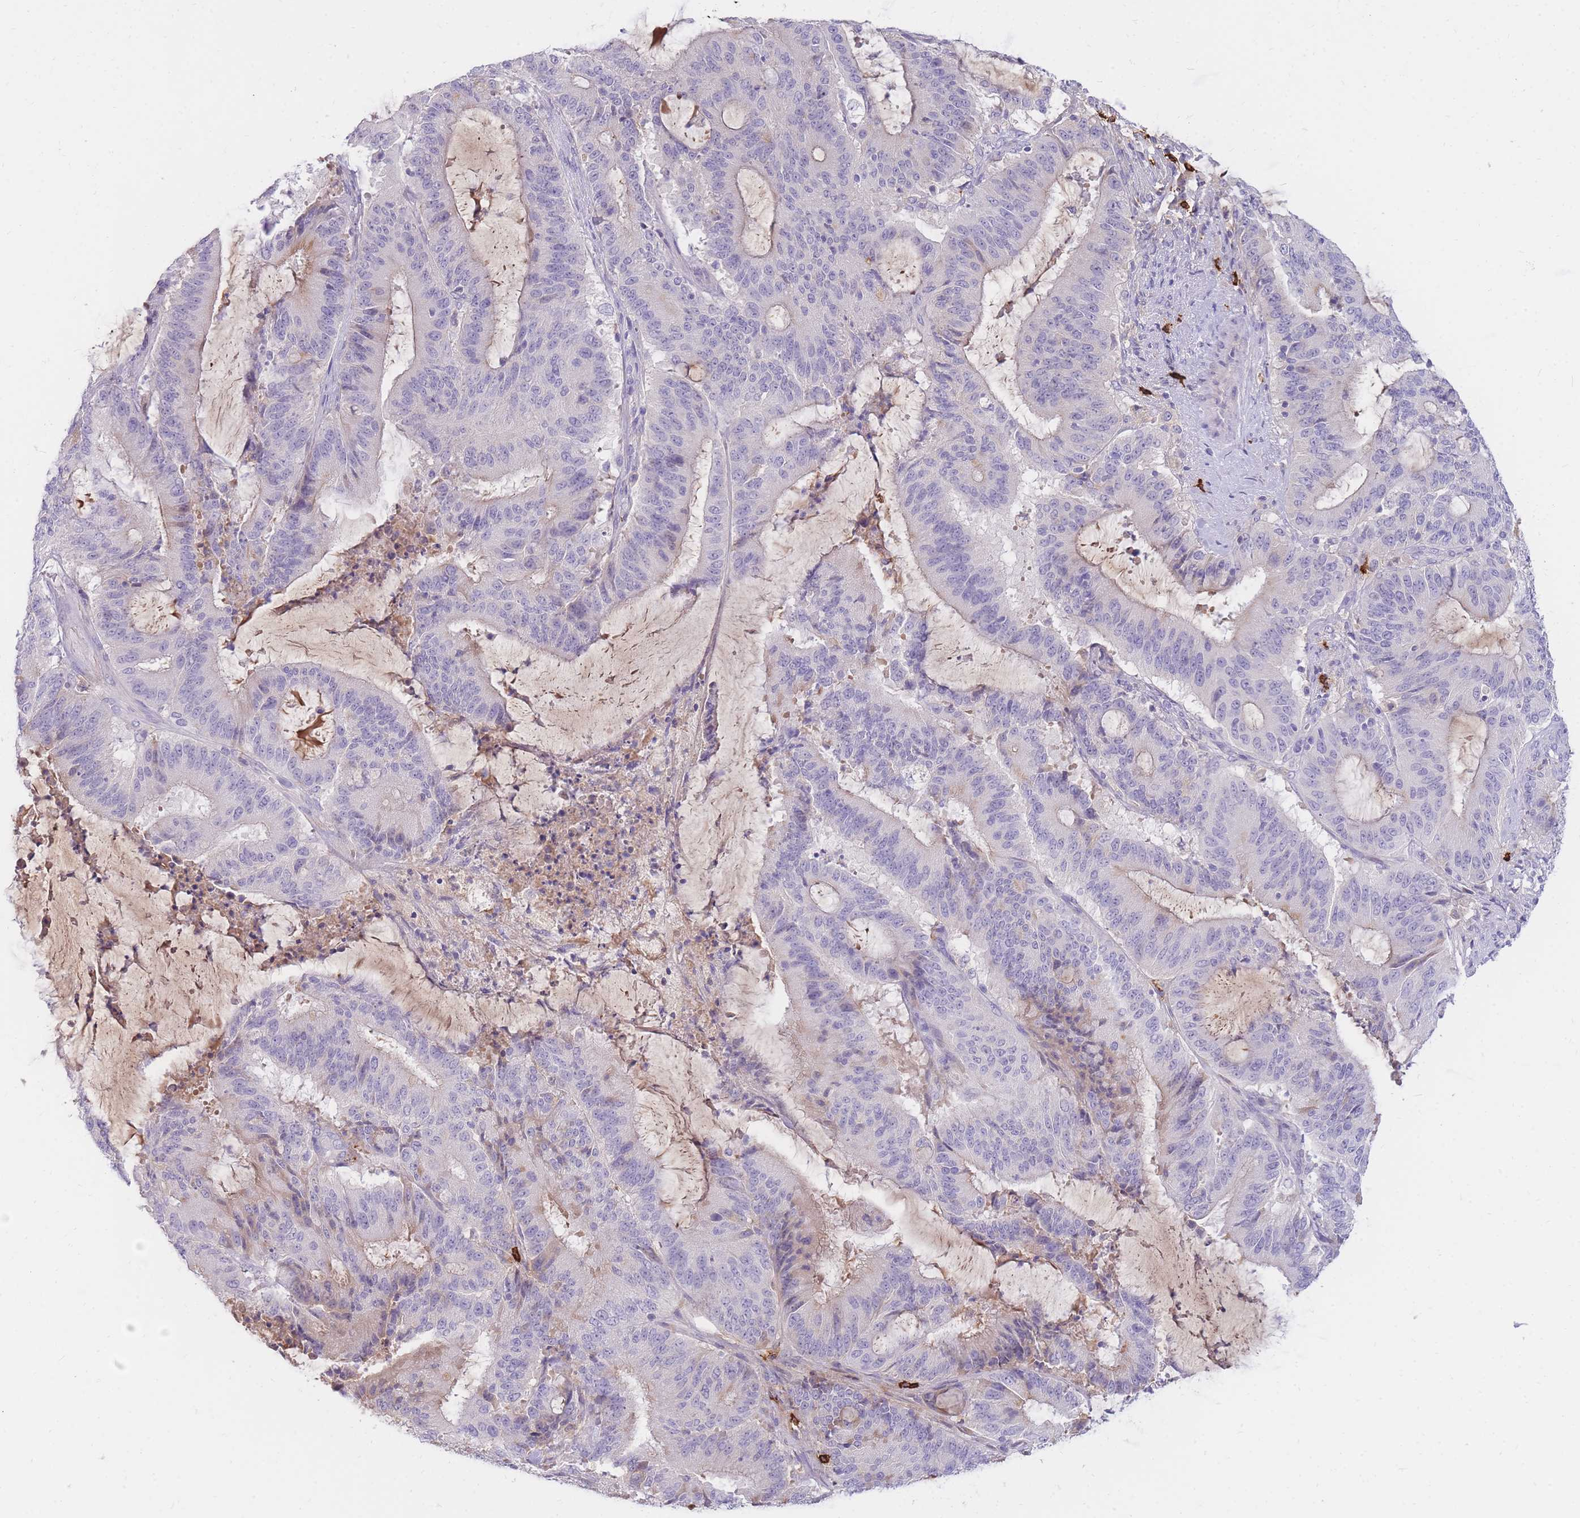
{"staining": {"intensity": "weak", "quantity": "<25%", "location": "cytoplasmic/membranous"}, "tissue": "liver cancer", "cell_type": "Tumor cells", "image_type": "cancer", "snomed": [{"axis": "morphology", "description": "Normal tissue, NOS"}, {"axis": "morphology", "description": "Cholangiocarcinoma"}, {"axis": "topography", "description": "Liver"}, {"axis": "topography", "description": "Peripheral nerve tissue"}], "caption": "High power microscopy photomicrograph of an immunohistochemistry (IHC) histopathology image of liver cancer (cholangiocarcinoma), revealing no significant staining in tumor cells.", "gene": "TPSD1", "patient": {"sex": "female", "age": 73}}